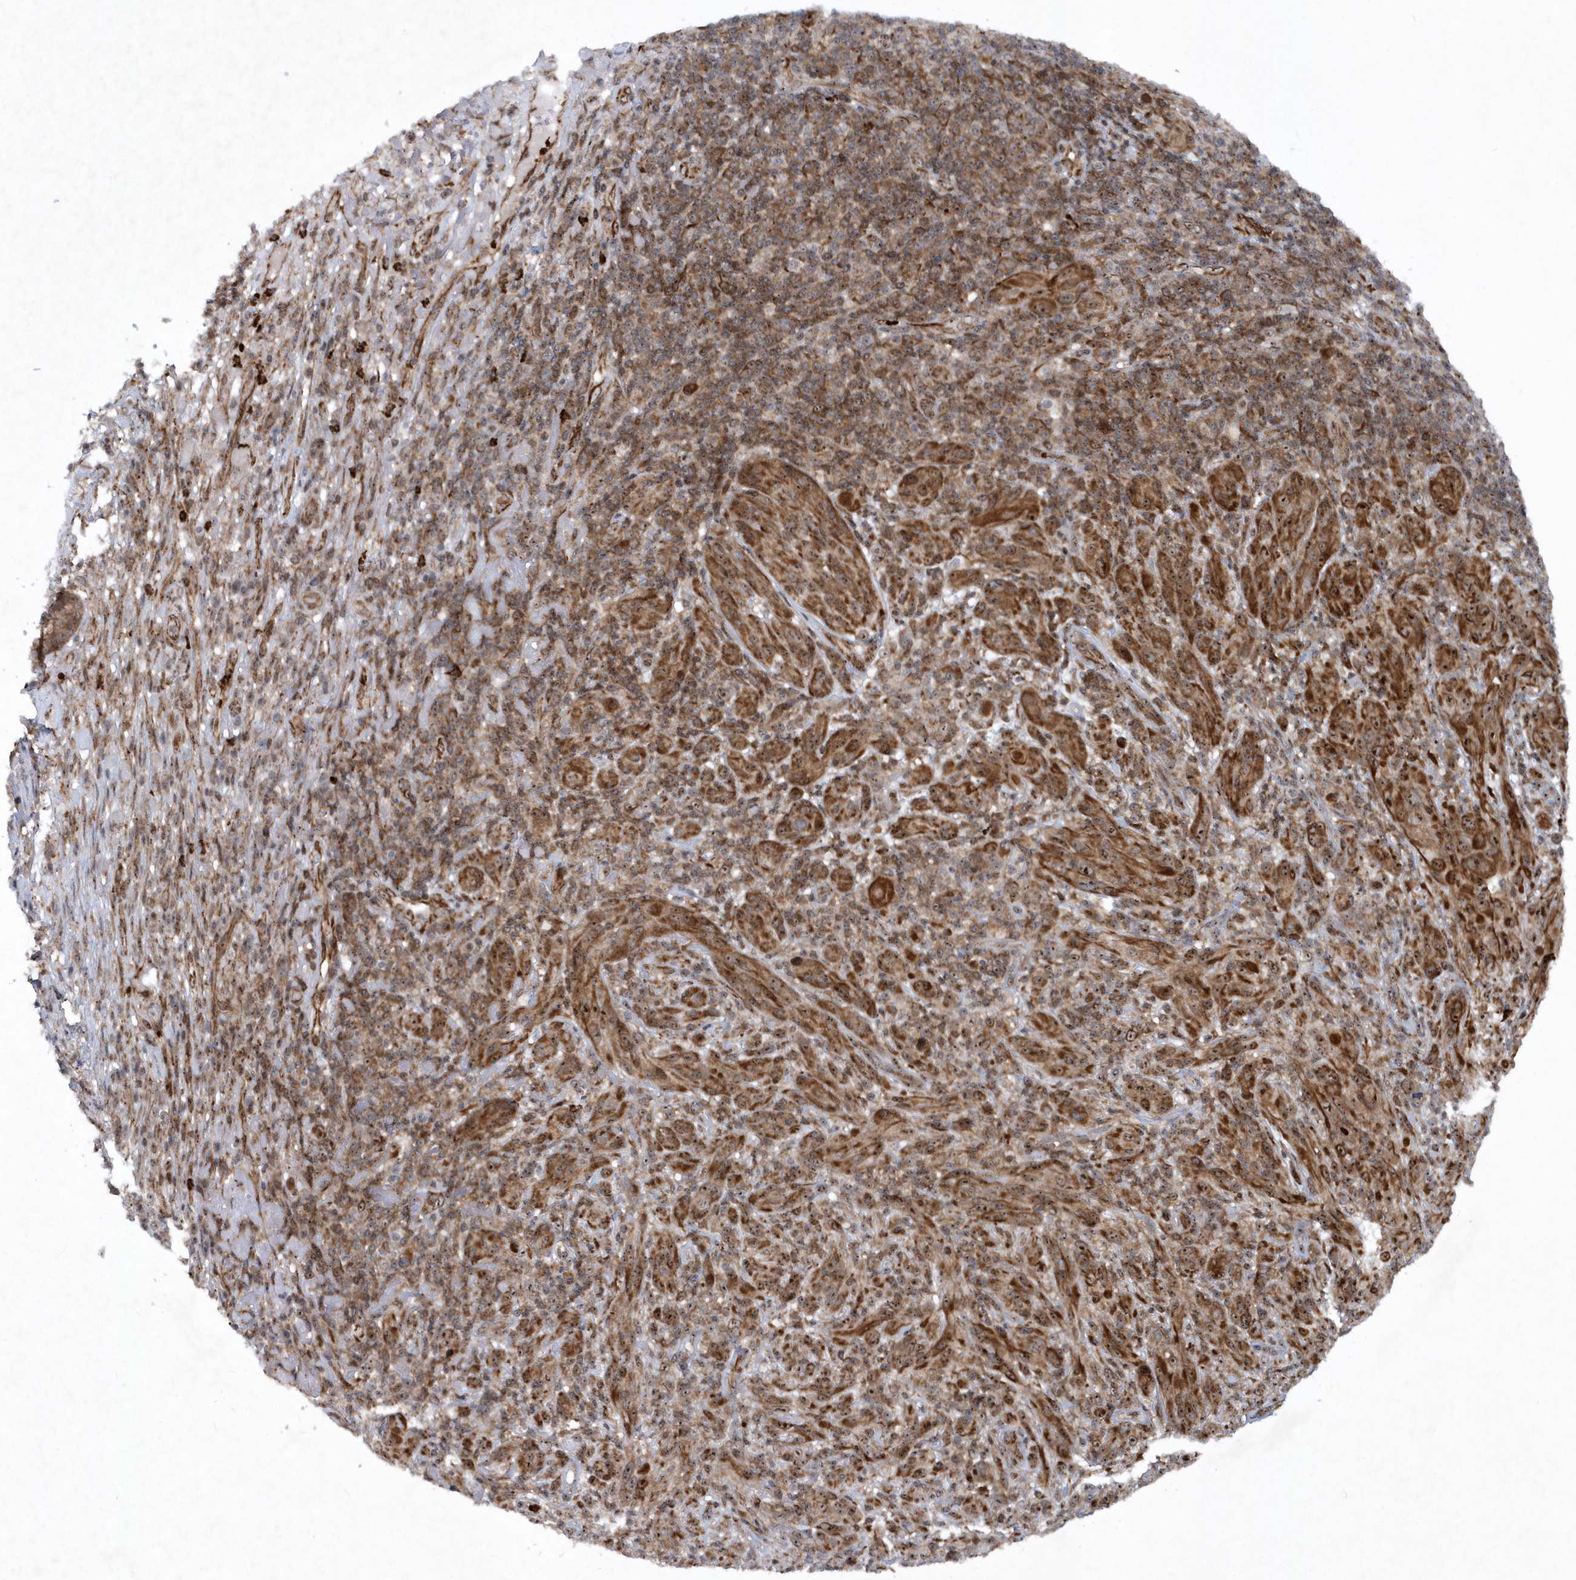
{"staining": {"intensity": "moderate", "quantity": ">75%", "location": "cytoplasmic/membranous,nuclear"}, "tissue": "melanoma", "cell_type": "Tumor cells", "image_type": "cancer", "snomed": [{"axis": "morphology", "description": "Malignant melanoma, NOS"}, {"axis": "topography", "description": "Skin of head"}], "caption": "Moderate cytoplasmic/membranous and nuclear staining for a protein is seen in approximately >75% of tumor cells of melanoma using IHC.", "gene": "SOWAHB", "patient": {"sex": "male", "age": 96}}